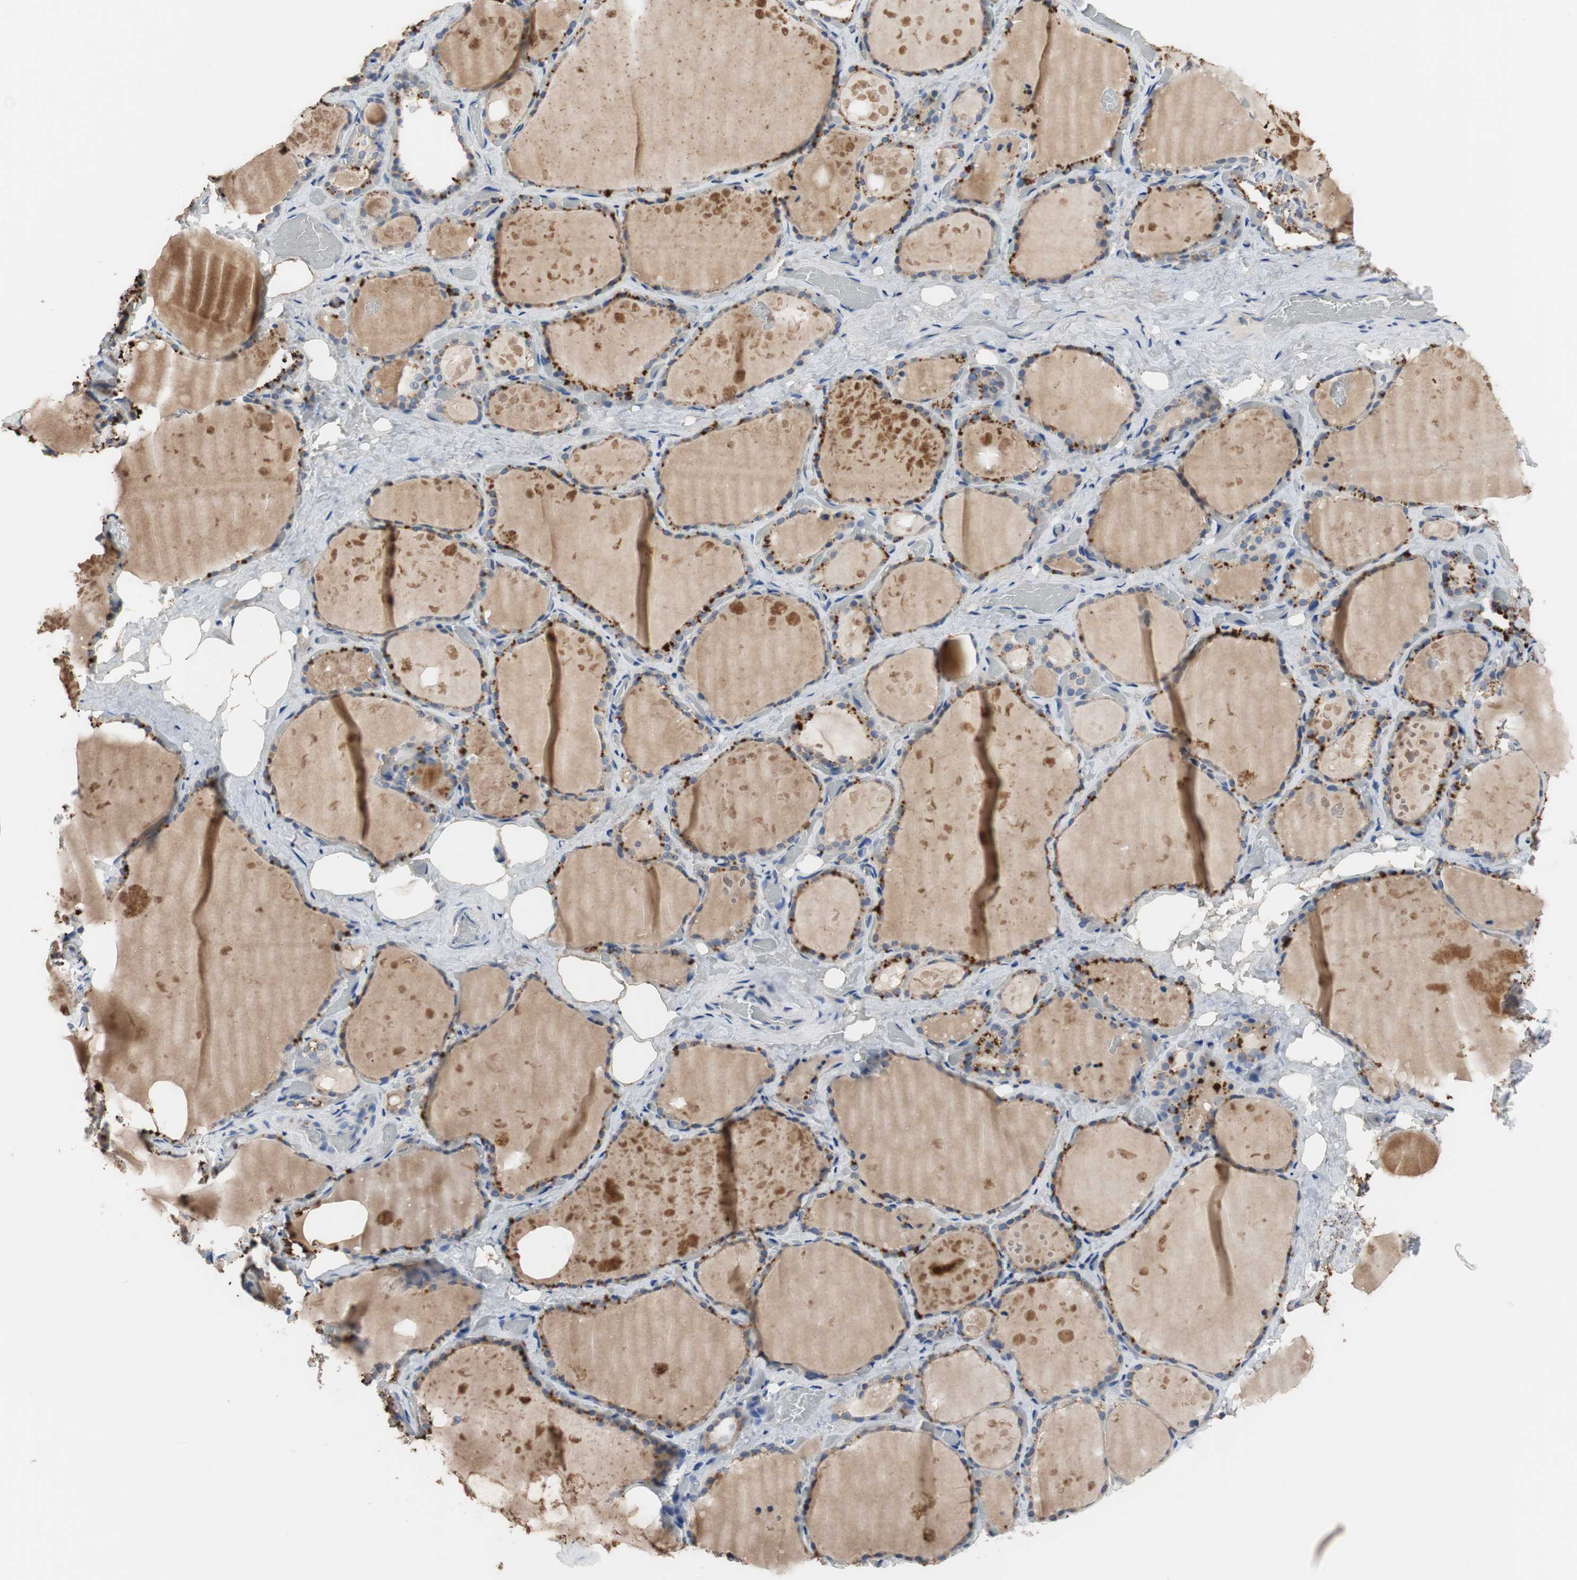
{"staining": {"intensity": "moderate", "quantity": "25%-75%", "location": "cytoplasmic/membranous"}, "tissue": "thyroid gland", "cell_type": "Glandular cells", "image_type": "normal", "snomed": [{"axis": "morphology", "description": "Normal tissue, NOS"}, {"axis": "topography", "description": "Thyroid gland"}], "caption": "DAB immunohistochemical staining of normal human thyroid gland demonstrates moderate cytoplasmic/membranous protein positivity in about 25%-75% of glandular cells.", "gene": "ADAP1", "patient": {"sex": "male", "age": 61}}